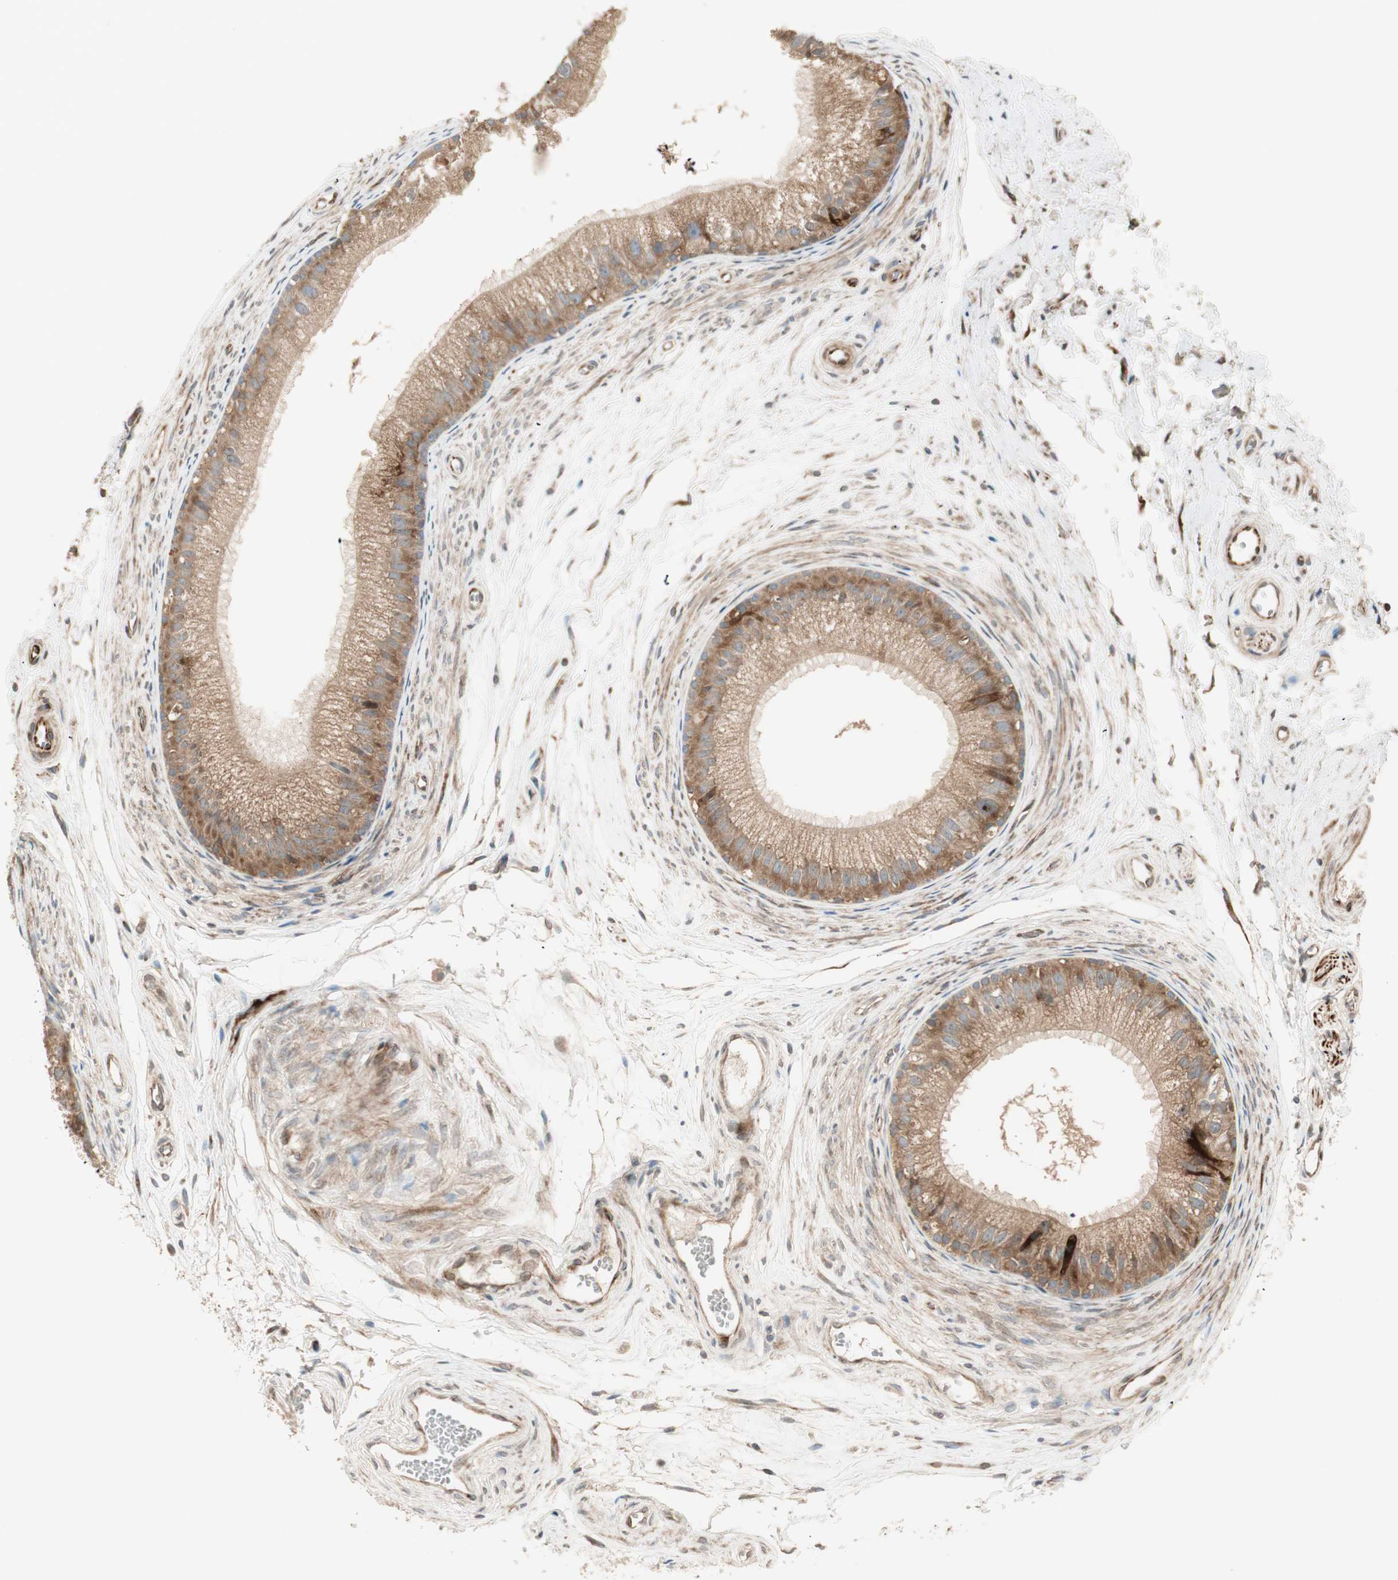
{"staining": {"intensity": "moderate", "quantity": ">75%", "location": "cytoplasmic/membranous"}, "tissue": "epididymis", "cell_type": "Glandular cells", "image_type": "normal", "snomed": [{"axis": "morphology", "description": "Normal tissue, NOS"}, {"axis": "topography", "description": "Epididymis"}], "caption": "A photomicrograph showing moderate cytoplasmic/membranous expression in about >75% of glandular cells in normal epididymis, as visualized by brown immunohistochemical staining.", "gene": "PPP2R5E", "patient": {"sex": "male", "age": 56}}